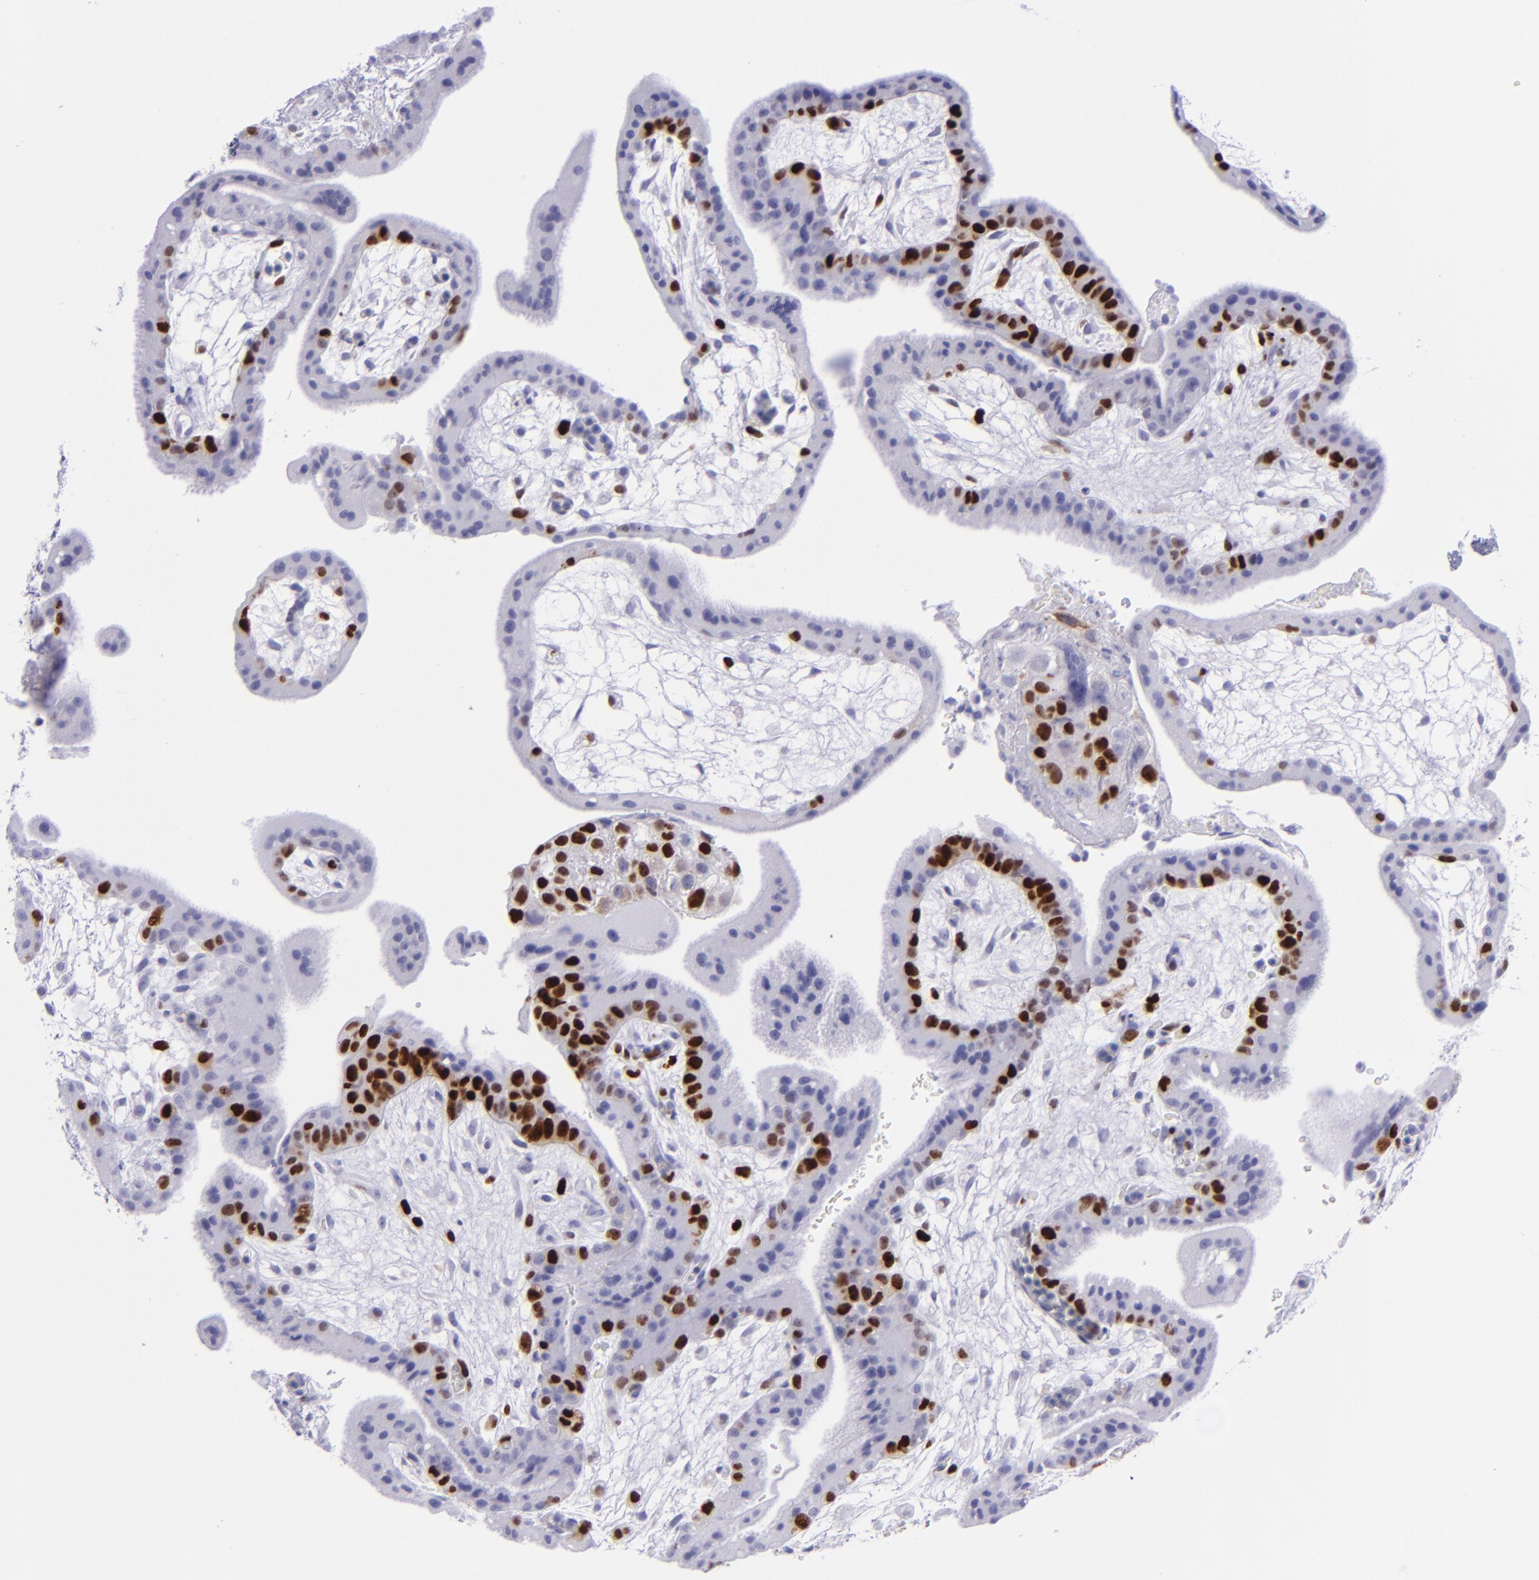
{"staining": {"intensity": "strong", "quantity": "<25%", "location": "nuclear"}, "tissue": "placenta", "cell_type": "Decidual cells", "image_type": "normal", "snomed": [{"axis": "morphology", "description": "Normal tissue, NOS"}, {"axis": "topography", "description": "Placenta"}], "caption": "Brown immunohistochemical staining in unremarkable placenta shows strong nuclear expression in approximately <25% of decidual cells.", "gene": "TOP2A", "patient": {"sex": "female", "age": 35}}